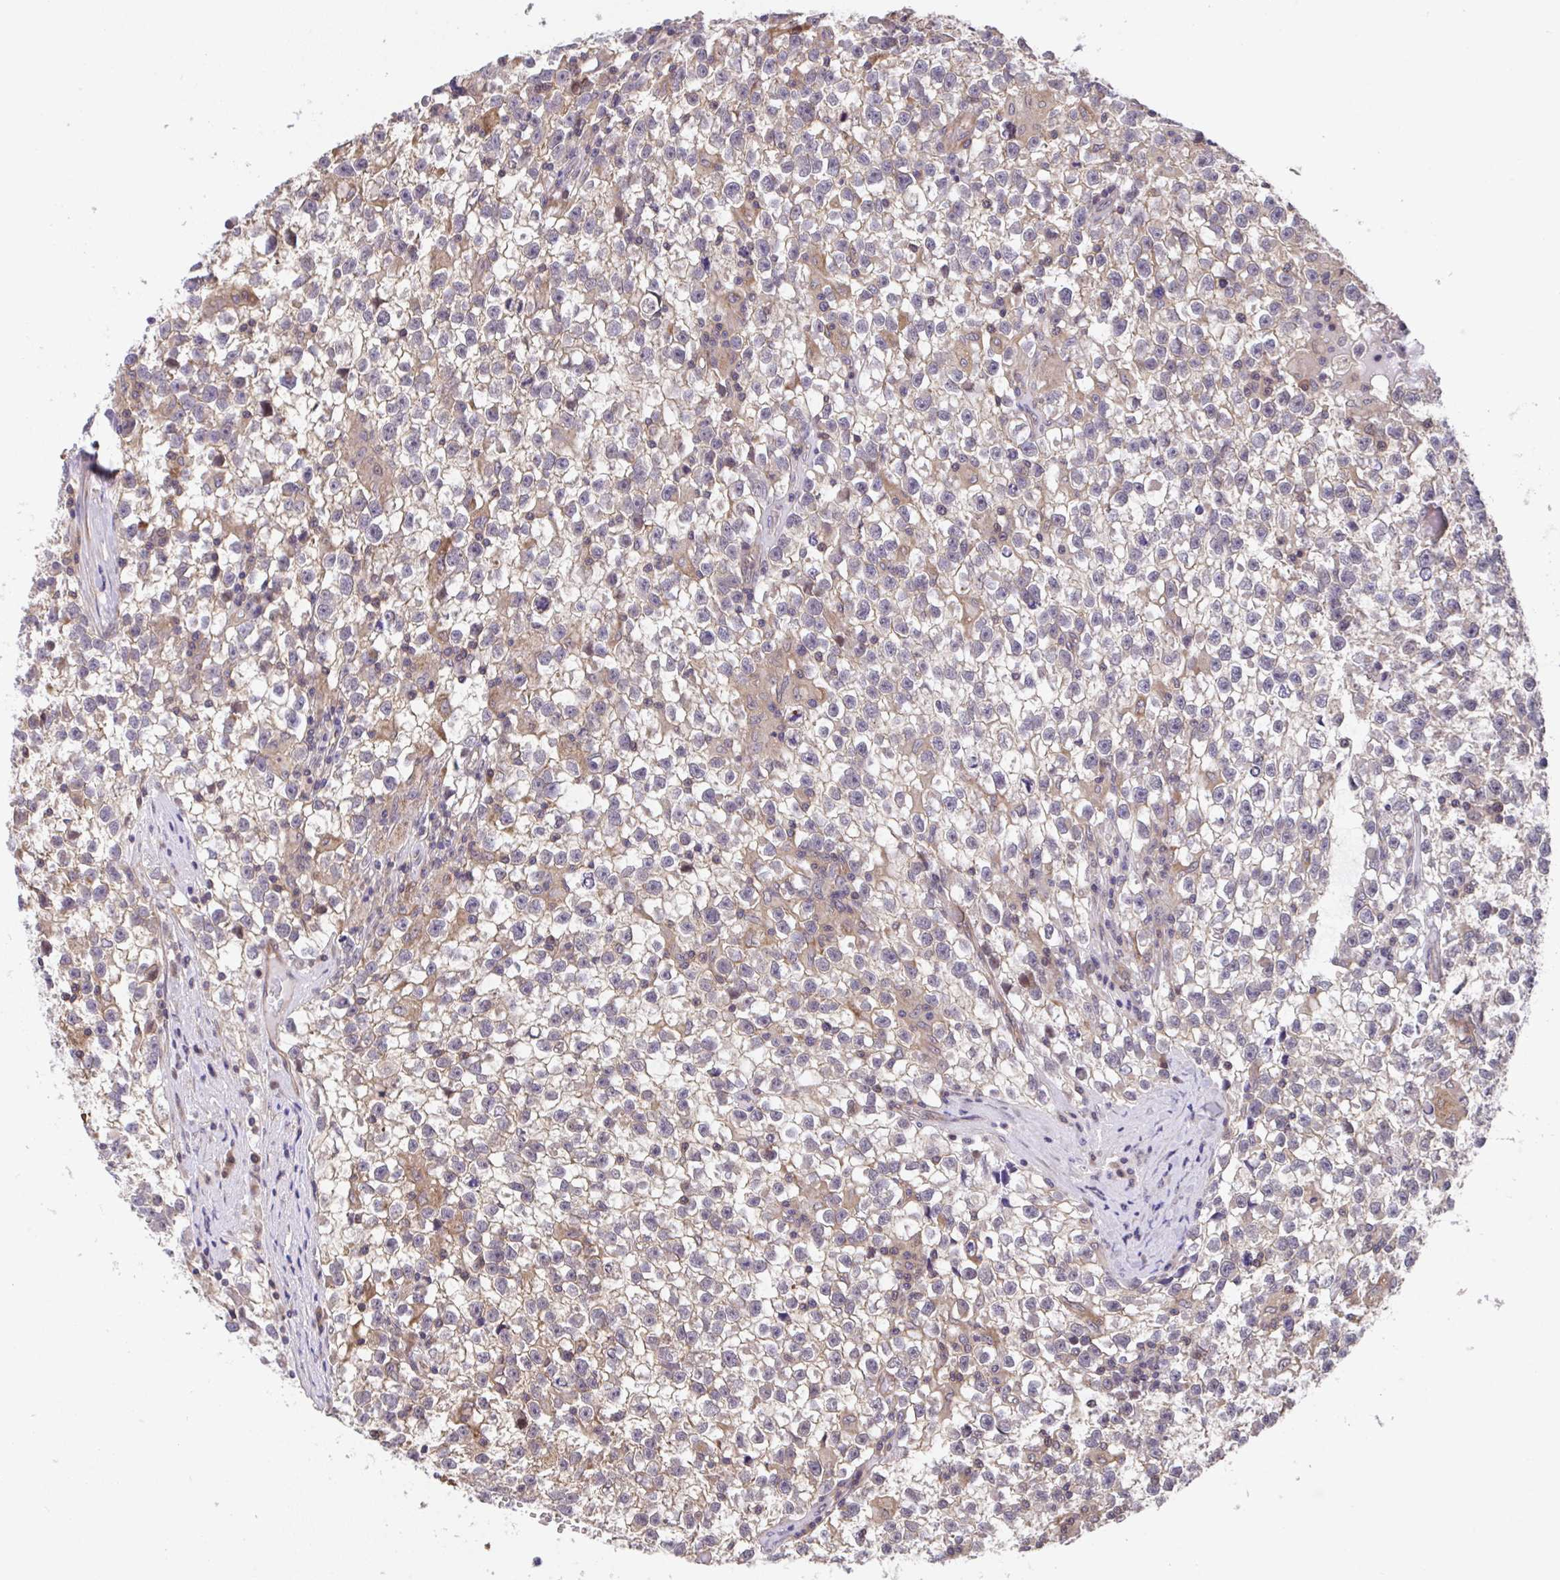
{"staining": {"intensity": "moderate", "quantity": "<25%", "location": "cytoplasmic/membranous"}, "tissue": "testis cancer", "cell_type": "Tumor cells", "image_type": "cancer", "snomed": [{"axis": "morphology", "description": "Seminoma, NOS"}, {"axis": "topography", "description": "Testis"}], "caption": "This micrograph demonstrates immunohistochemistry (IHC) staining of human testis seminoma, with low moderate cytoplasmic/membranous staining in about <25% of tumor cells.", "gene": "ZNF696", "patient": {"sex": "male", "age": 31}}